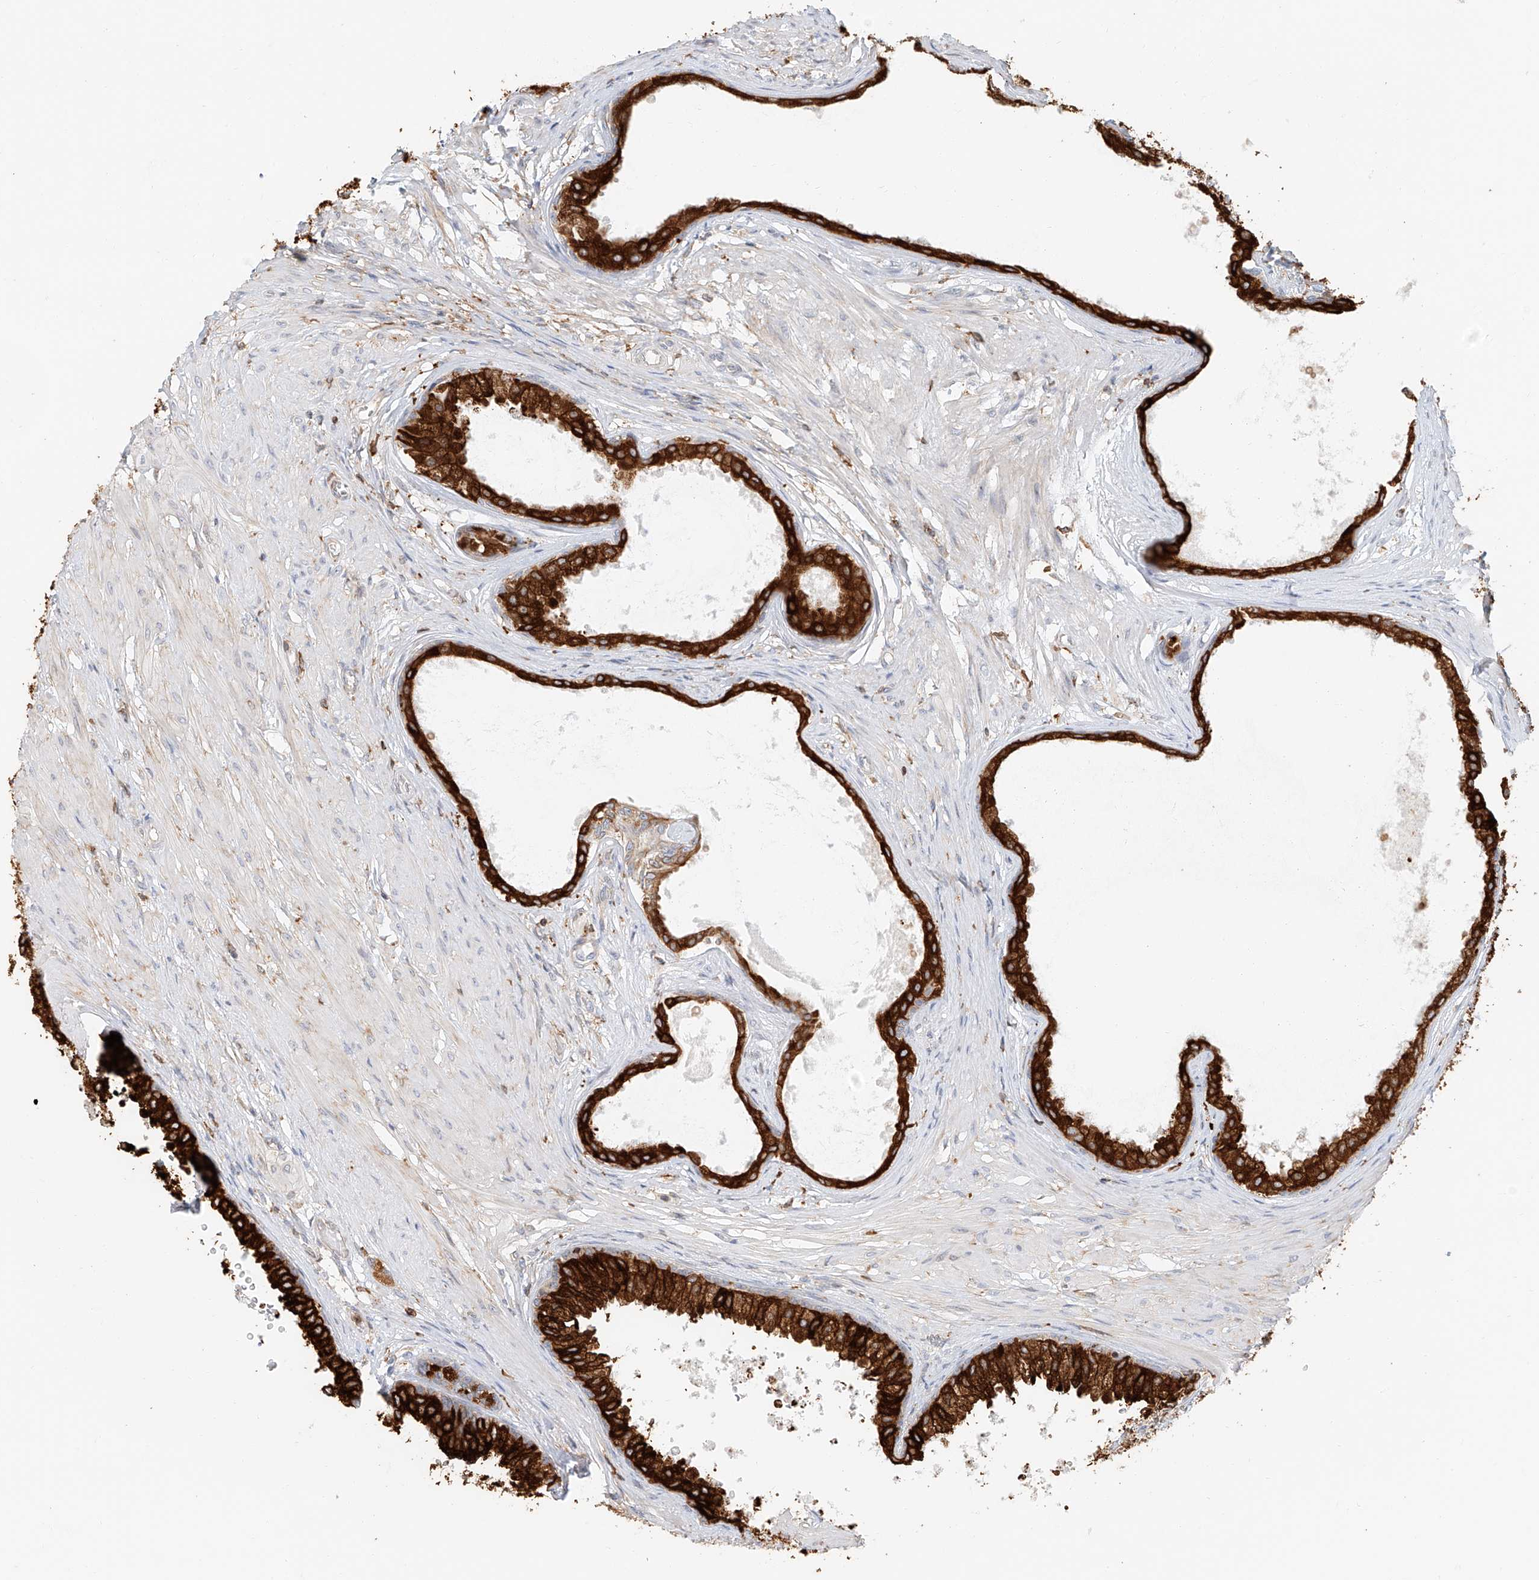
{"staining": {"intensity": "strong", "quantity": ">75%", "location": "cytoplasmic/membranous"}, "tissue": "prostate", "cell_type": "Glandular cells", "image_type": "normal", "snomed": [{"axis": "morphology", "description": "Normal tissue, NOS"}, {"axis": "topography", "description": "Prostate"}], "caption": "Strong cytoplasmic/membranous positivity is appreciated in approximately >75% of glandular cells in benign prostate.", "gene": "DHRS7", "patient": {"sex": "male", "age": 48}}